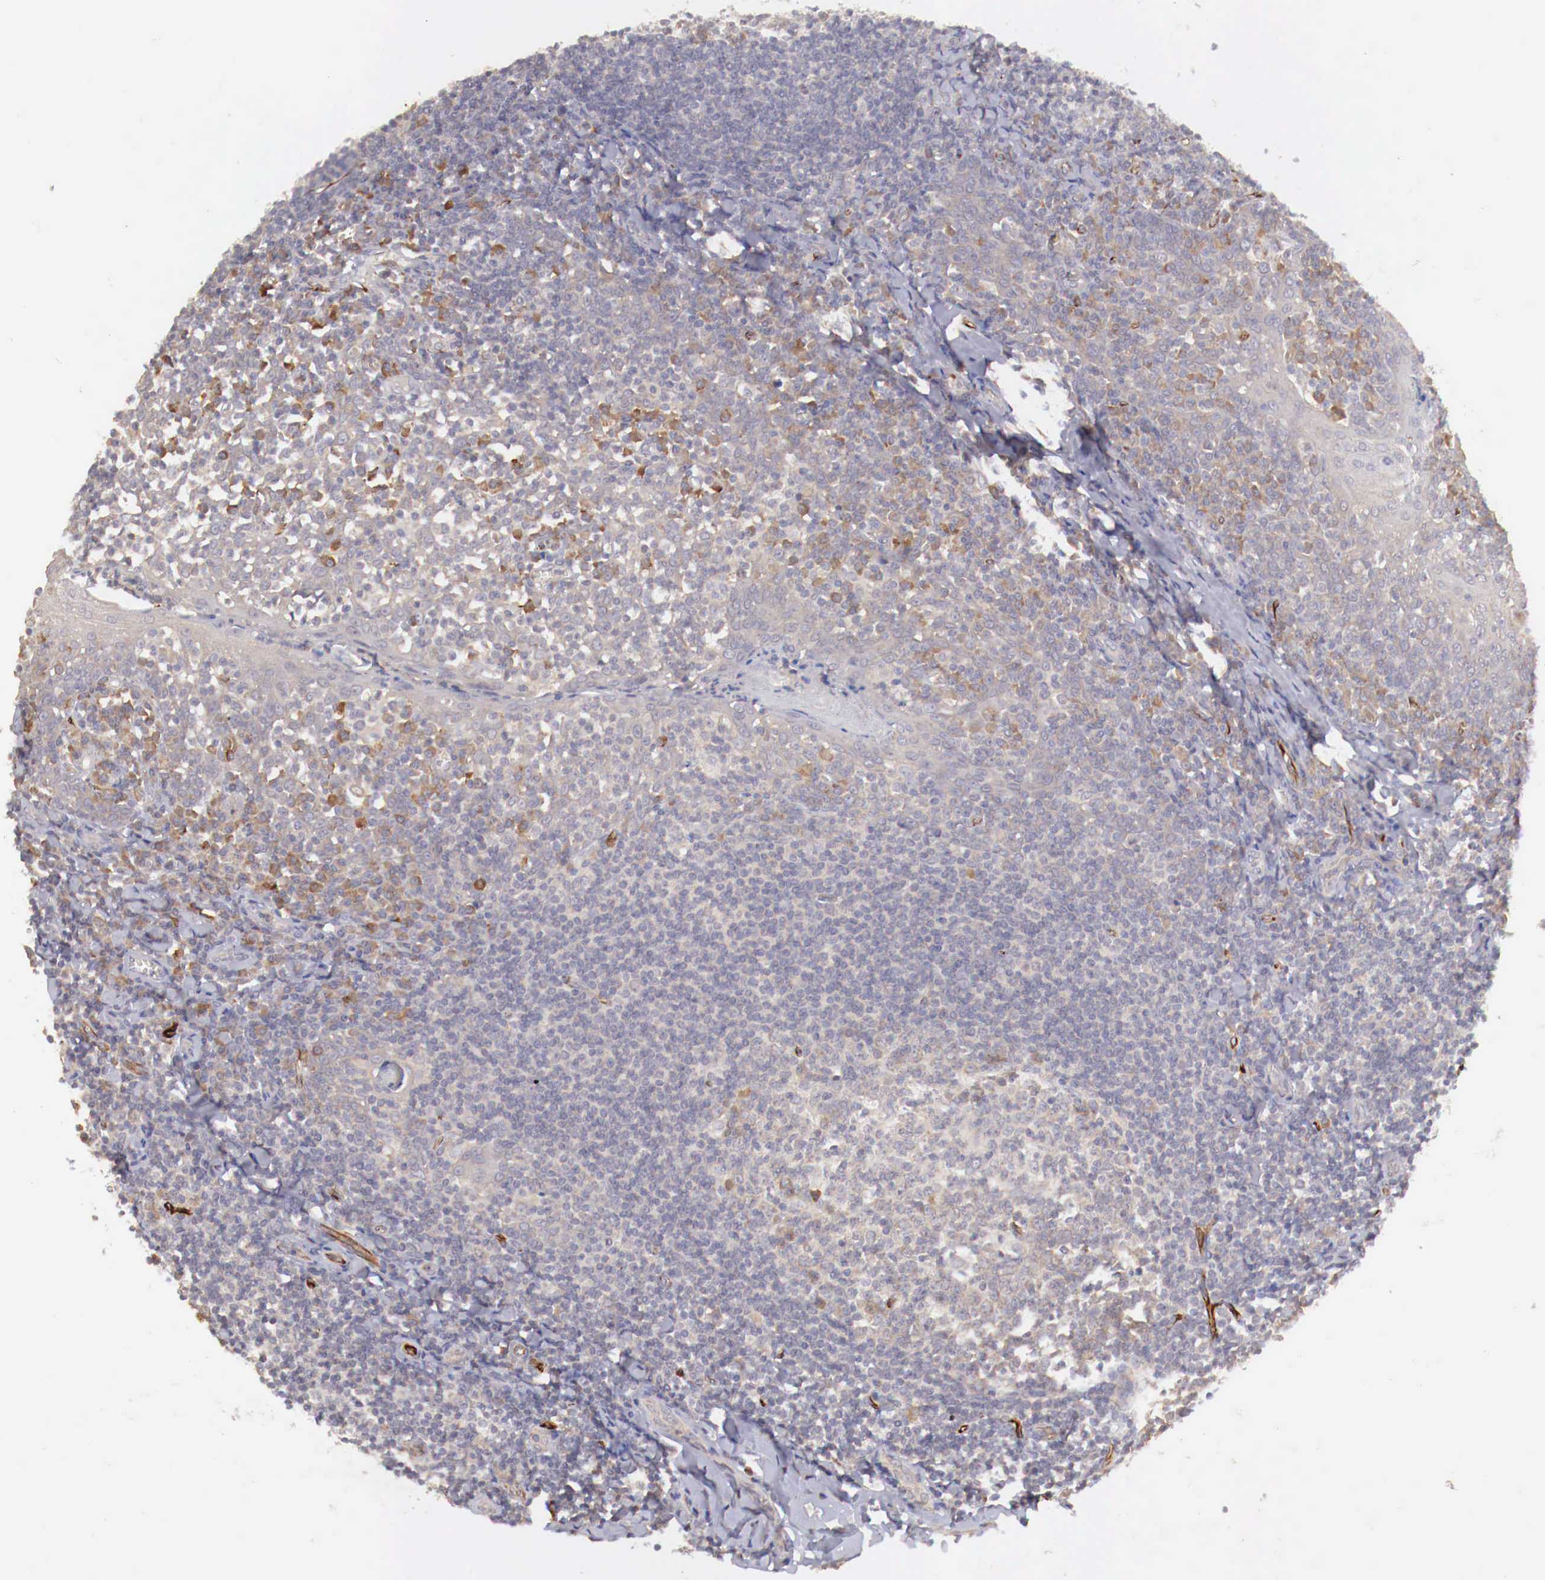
{"staining": {"intensity": "weak", "quantity": "25%-75%", "location": "cytoplasmic/membranous"}, "tissue": "tonsil", "cell_type": "Germinal center cells", "image_type": "normal", "snomed": [{"axis": "morphology", "description": "Normal tissue, NOS"}, {"axis": "topography", "description": "Tonsil"}], "caption": "Brown immunohistochemical staining in benign tonsil shows weak cytoplasmic/membranous staining in approximately 25%-75% of germinal center cells. Ihc stains the protein of interest in brown and the nuclei are stained blue.", "gene": "WT1", "patient": {"sex": "female", "age": 41}}